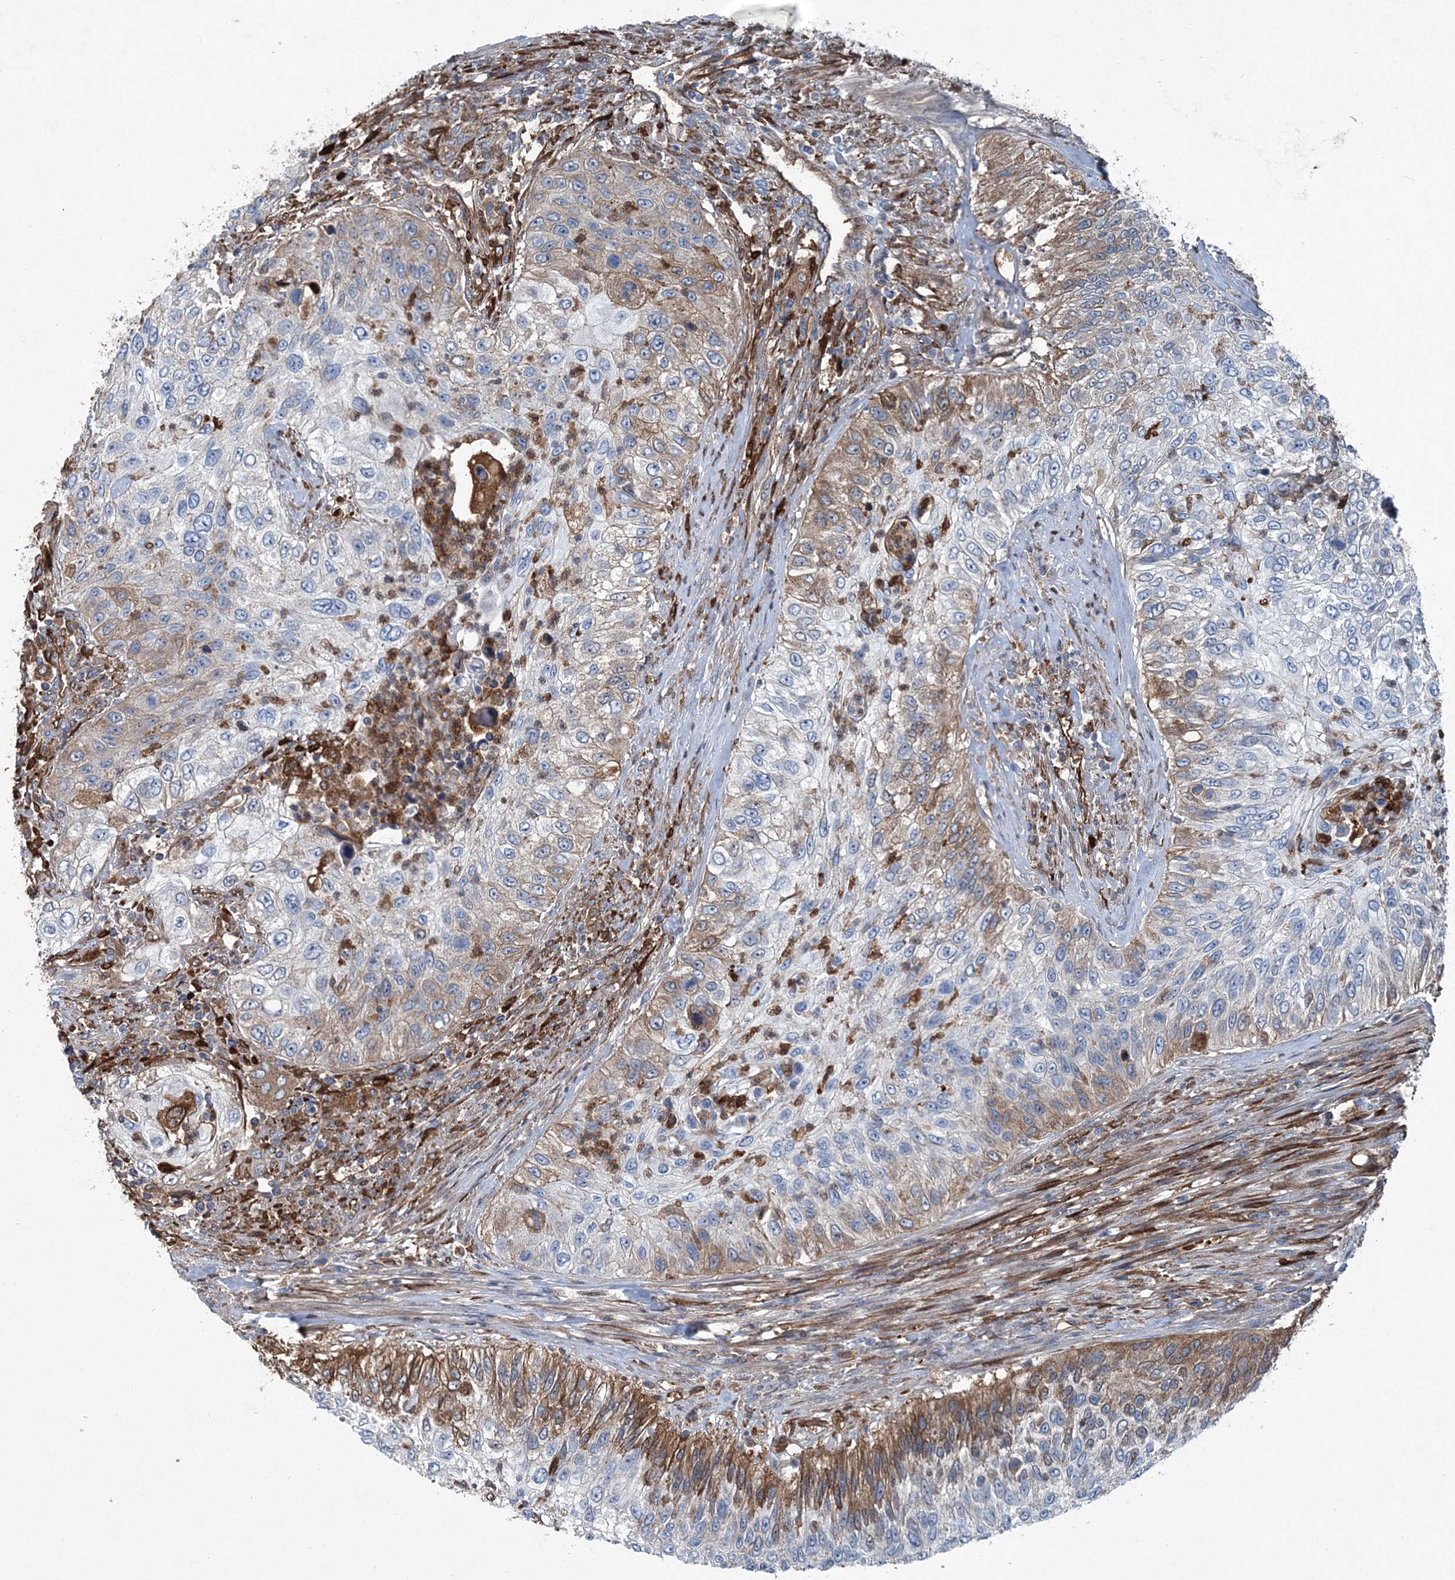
{"staining": {"intensity": "moderate", "quantity": "25%-75%", "location": "cytoplasmic/membranous"}, "tissue": "urothelial cancer", "cell_type": "Tumor cells", "image_type": "cancer", "snomed": [{"axis": "morphology", "description": "Urothelial carcinoma, High grade"}, {"axis": "topography", "description": "Urinary bladder"}], "caption": "Human high-grade urothelial carcinoma stained for a protein (brown) exhibits moderate cytoplasmic/membranous positive expression in about 25%-75% of tumor cells.", "gene": "SPOPL", "patient": {"sex": "female", "age": 60}}